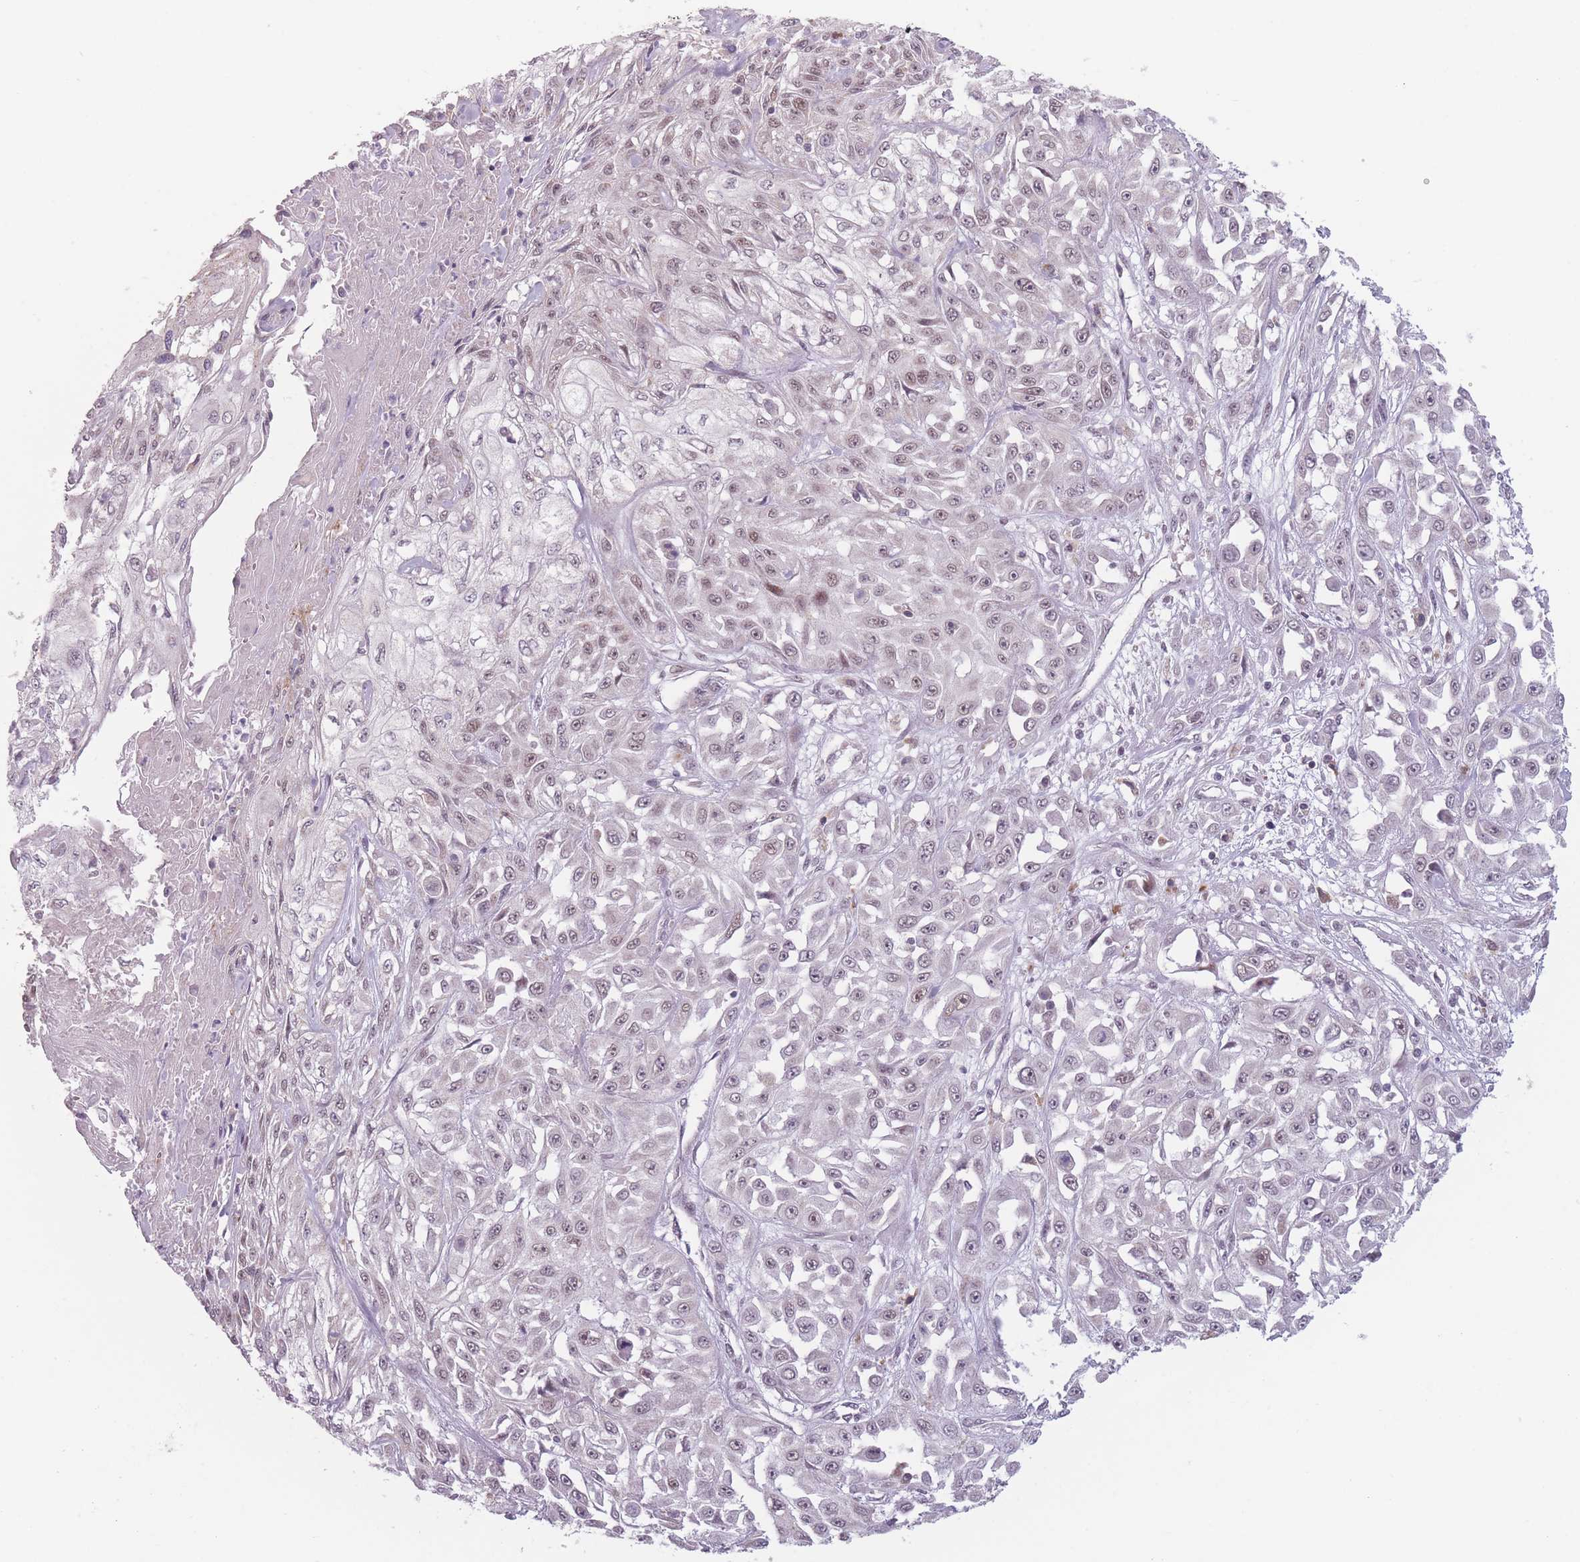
{"staining": {"intensity": "weak", "quantity": "25%-75%", "location": "nuclear"}, "tissue": "skin cancer", "cell_type": "Tumor cells", "image_type": "cancer", "snomed": [{"axis": "morphology", "description": "Squamous cell carcinoma, NOS"}, {"axis": "morphology", "description": "Squamous cell carcinoma, metastatic, NOS"}, {"axis": "topography", "description": "Skin"}, {"axis": "topography", "description": "Lymph node"}], "caption": "Skin cancer (metastatic squamous cell carcinoma) stained with a protein marker demonstrates weak staining in tumor cells.", "gene": "OR10C1", "patient": {"sex": "male", "age": 75}}